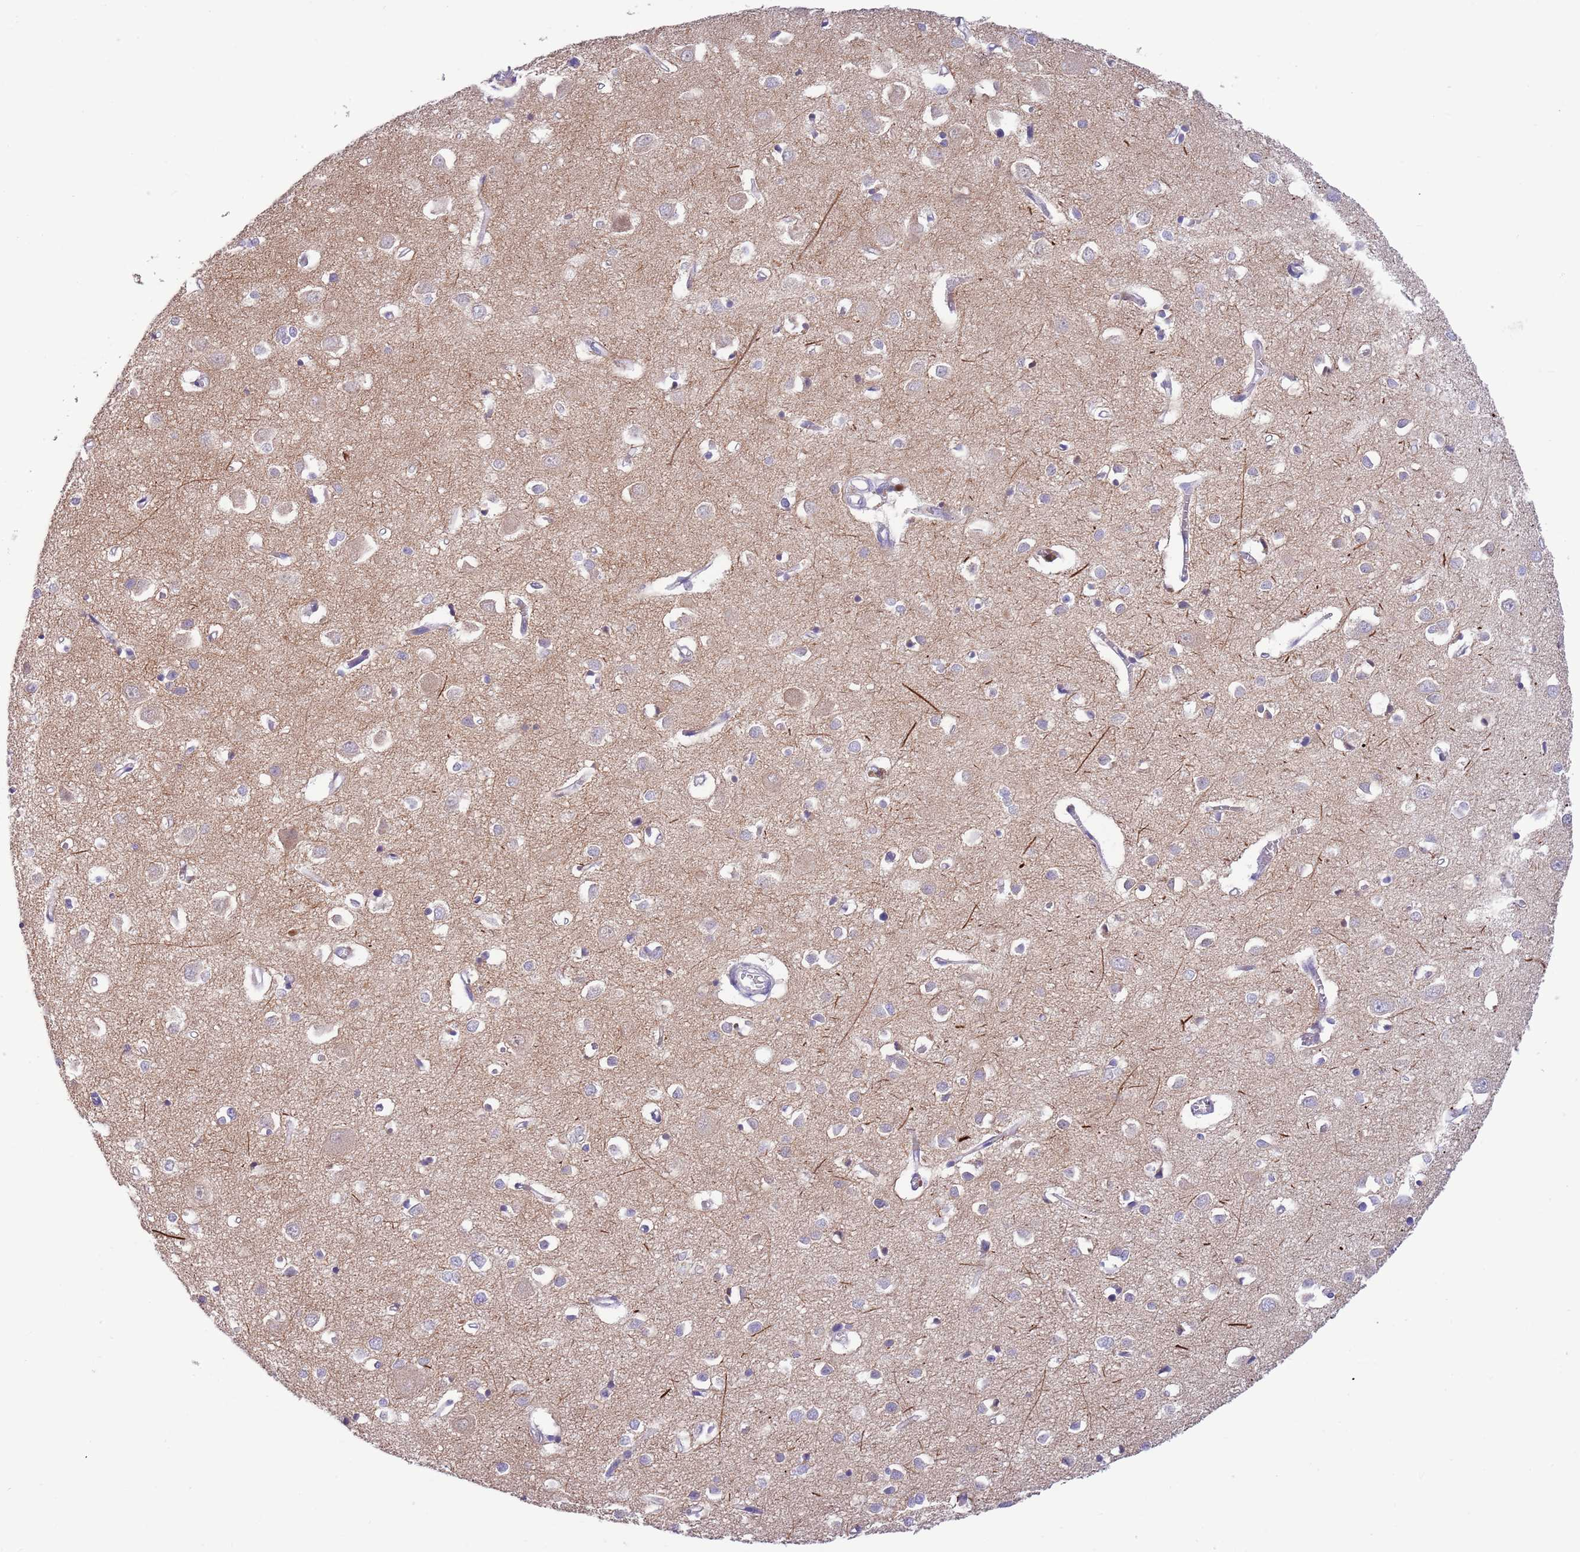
{"staining": {"intensity": "negative", "quantity": "none", "location": "none"}, "tissue": "cerebral cortex", "cell_type": "Endothelial cells", "image_type": "normal", "snomed": [{"axis": "morphology", "description": "Normal tissue, NOS"}, {"axis": "topography", "description": "Cerebral cortex"}], "caption": "Human cerebral cortex stained for a protein using immunohistochemistry displays no expression in endothelial cells.", "gene": "DDHD1", "patient": {"sex": "female", "age": 64}}